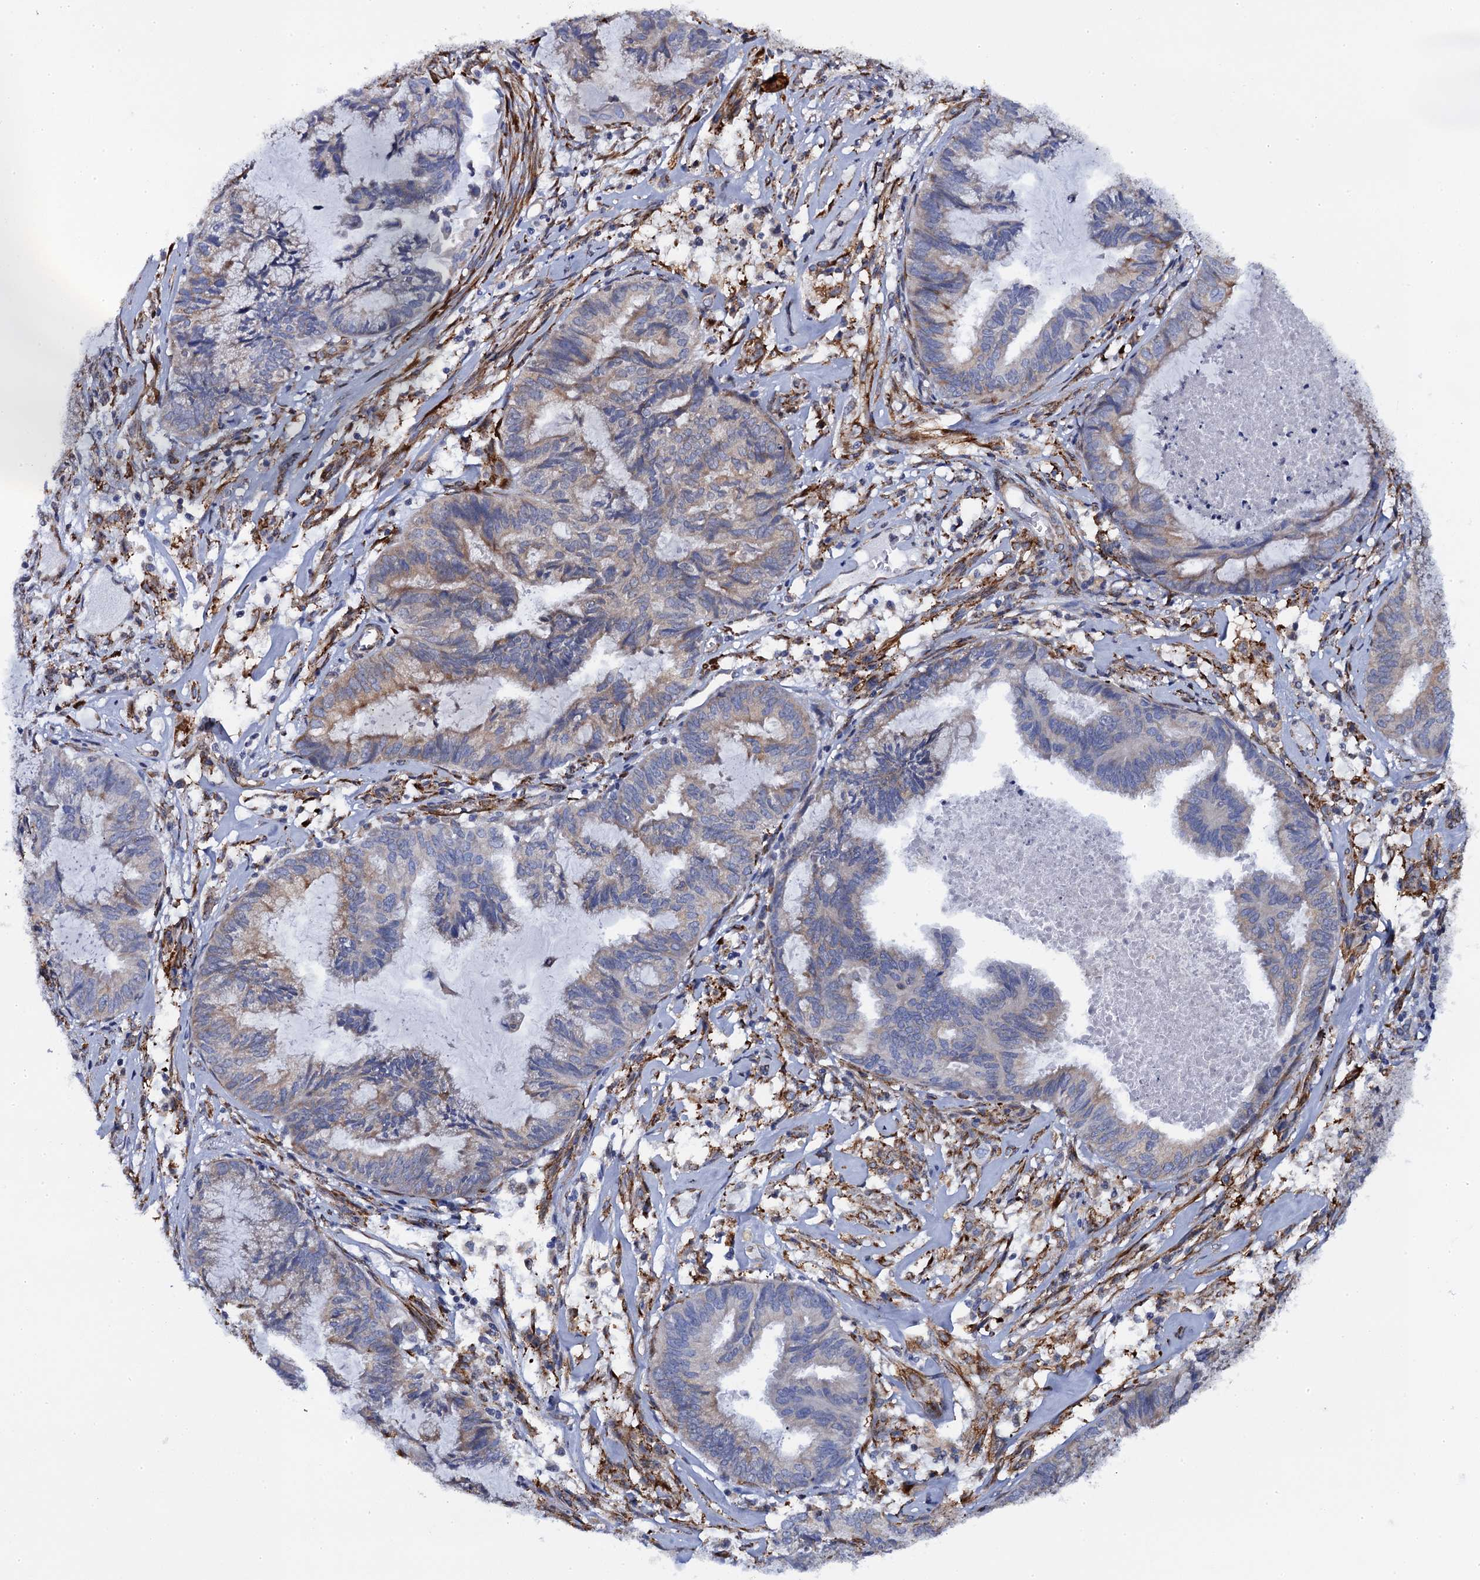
{"staining": {"intensity": "weak", "quantity": "25%-75%", "location": "cytoplasmic/membranous"}, "tissue": "endometrial cancer", "cell_type": "Tumor cells", "image_type": "cancer", "snomed": [{"axis": "morphology", "description": "Adenocarcinoma, NOS"}, {"axis": "topography", "description": "Endometrium"}], "caption": "Protein expression analysis of human endometrial cancer (adenocarcinoma) reveals weak cytoplasmic/membranous staining in about 25%-75% of tumor cells. The staining was performed using DAB, with brown indicating positive protein expression. Nuclei are stained blue with hematoxylin.", "gene": "POGLUT3", "patient": {"sex": "female", "age": 86}}